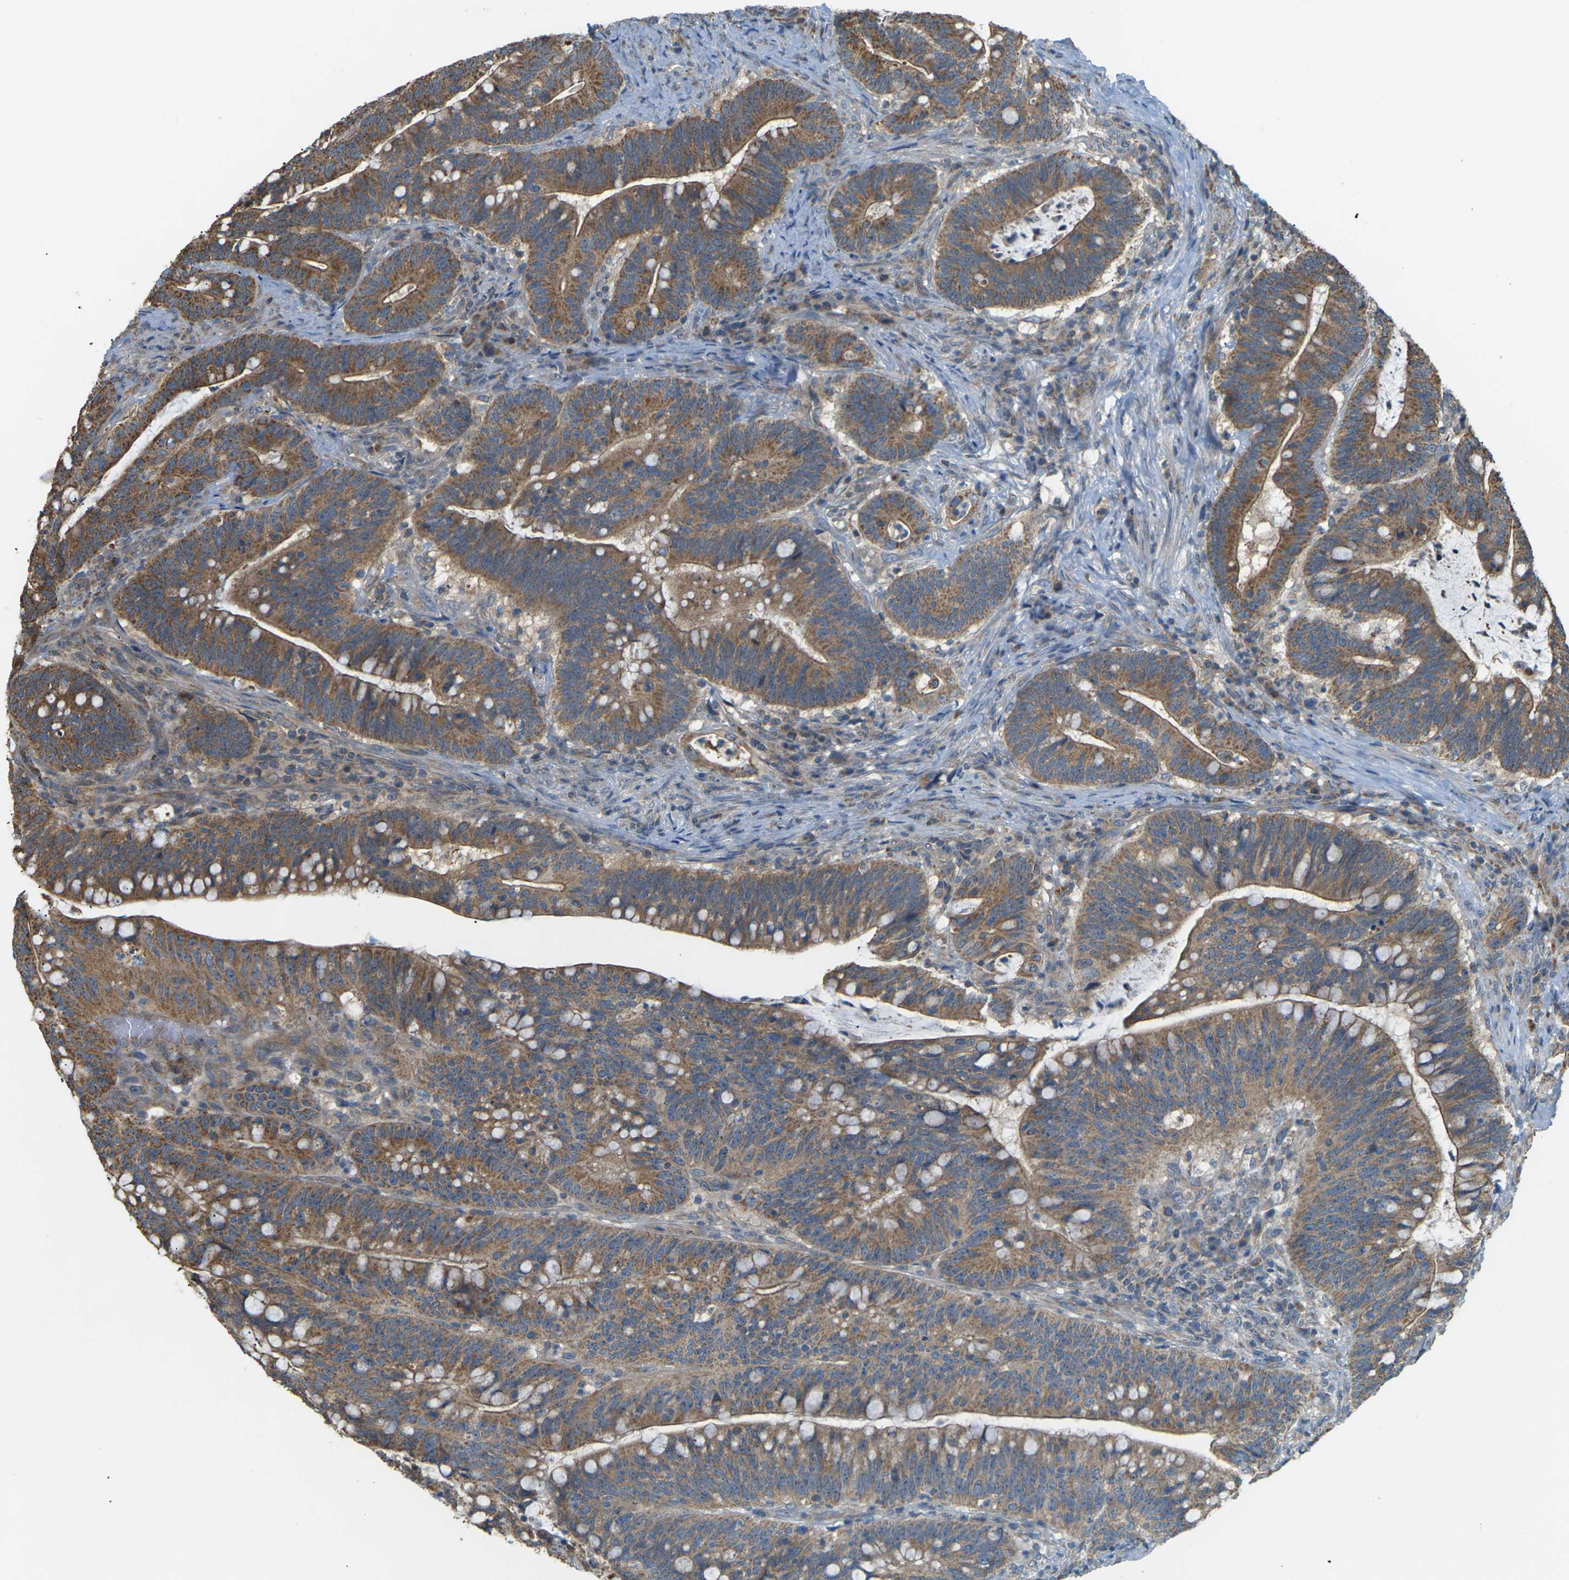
{"staining": {"intensity": "moderate", "quantity": ">75%", "location": "cytoplasmic/membranous"}, "tissue": "colorectal cancer", "cell_type": "Tumor cells", "image_type": "cancer", "snomed": [{"axis": "morphology", "description": "Normal tissue, NOS"}, {"axis": "morphology", "description": "Adenocarcinoma, NOS"}, {"axis": "topography", "description": "Colon"}], "caption": "This histopathology image reveals immunohistochemistry staining of human colorectal cancer, with medium moderate cytoplasmic/membranous positivity in approximately >75% of tumor cells.", "gene": "KSR1", "patient": {"sex": "female", "age": 66}}